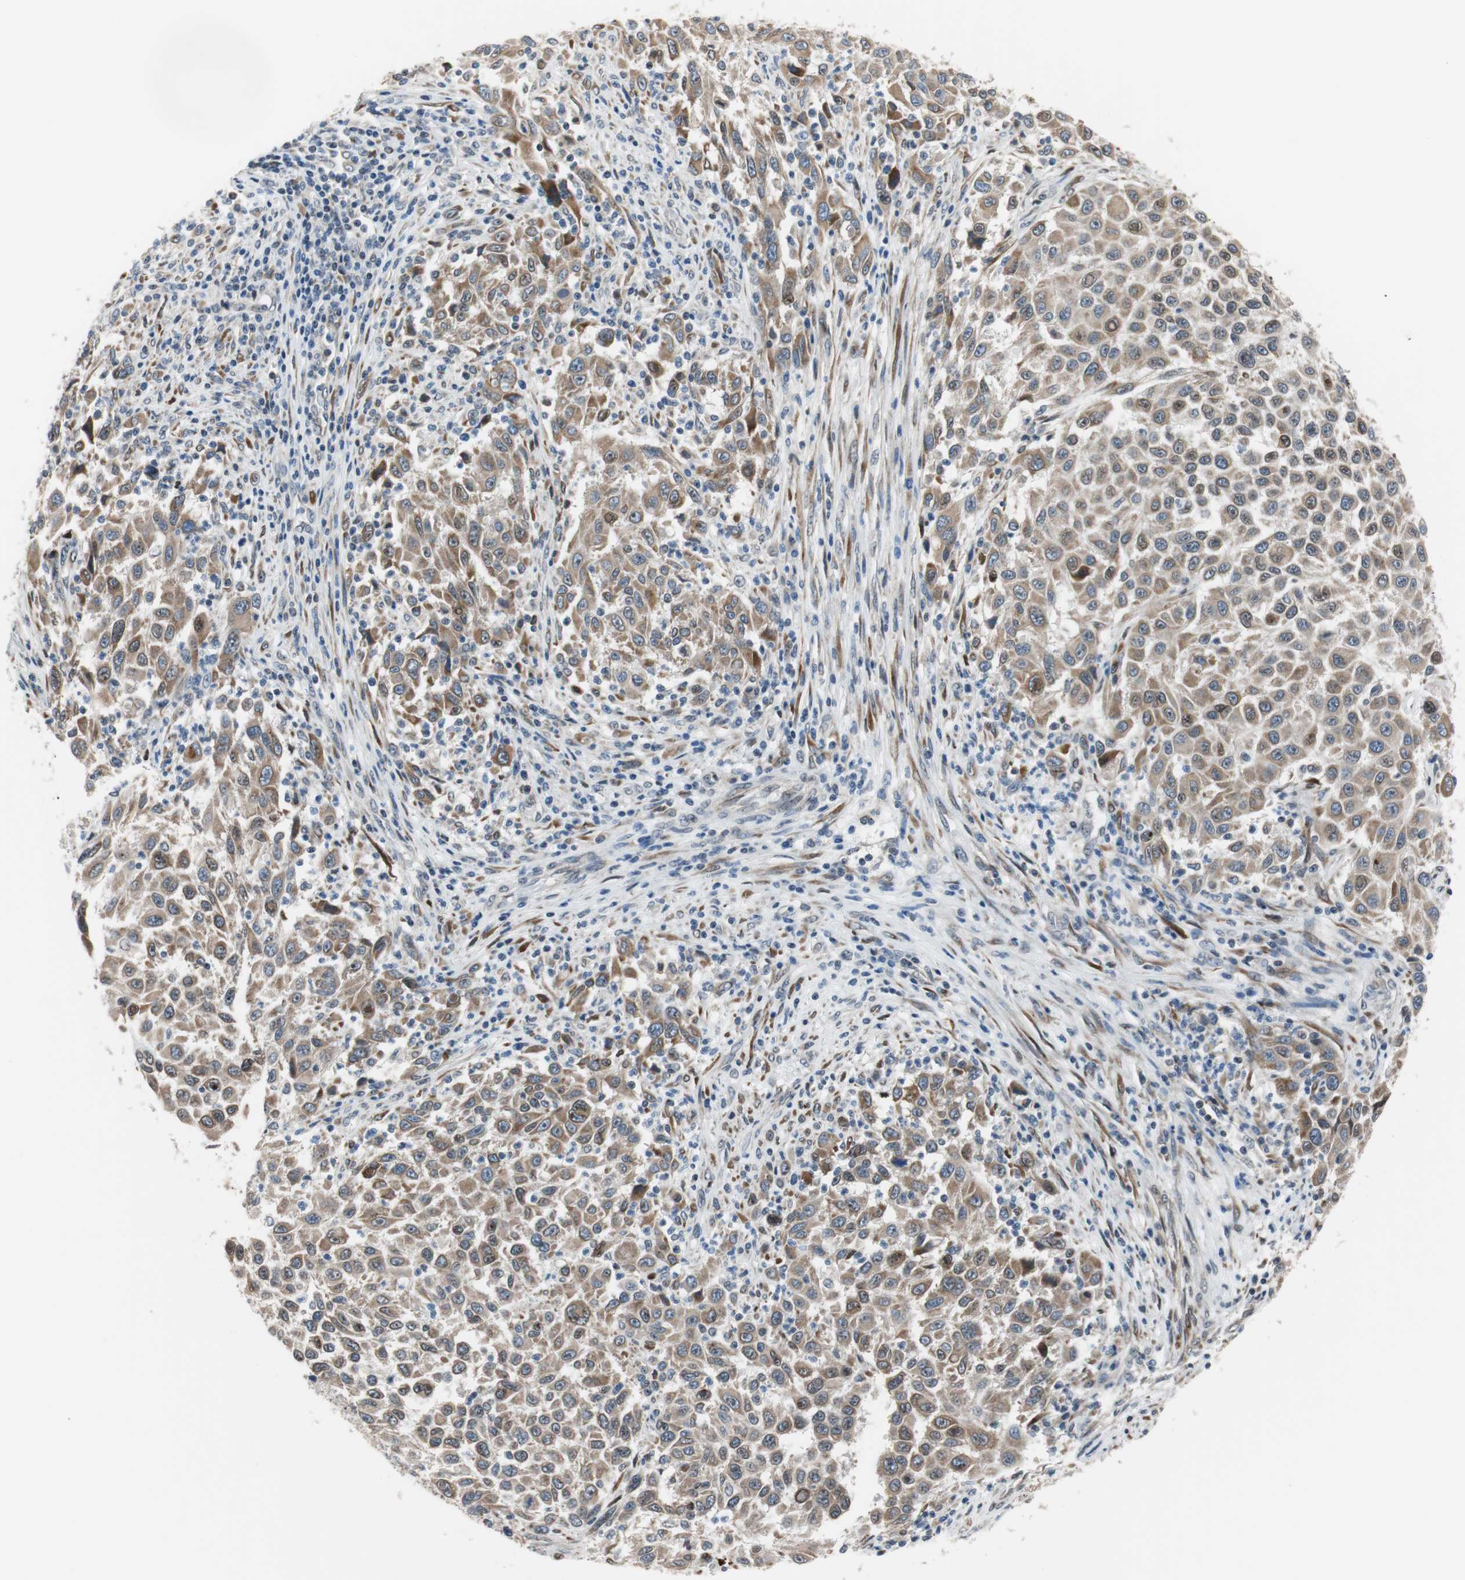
{"staining": {"intensity": "moderate", "quantity": ">75%", "location": "cytoplasmic/membranous"}, "tissue": "melanoma", "cell_type": "Tumor cells", "image_type": "cancer", "snomed": [{"axis": "morphology", "description": "Malignant melanoma, Metastatic site"}, {"axis": "topography", "description": "Lymph node"}], "caption": "An immunohistochemistry image of tumor tissue is shown. Protein staining in brown labels moderate cytoplasmic/membranous positivity in malignant melanoma (metastatic site) within tumor cells. The staining was performed using DAB (3,3'-diaminobenzidine), with brown indicating positive protein expression. Nuclei are stained blue with hematoxylin.", "gene": "TMED7", "patient": {"sex": "male", "age": 61}}